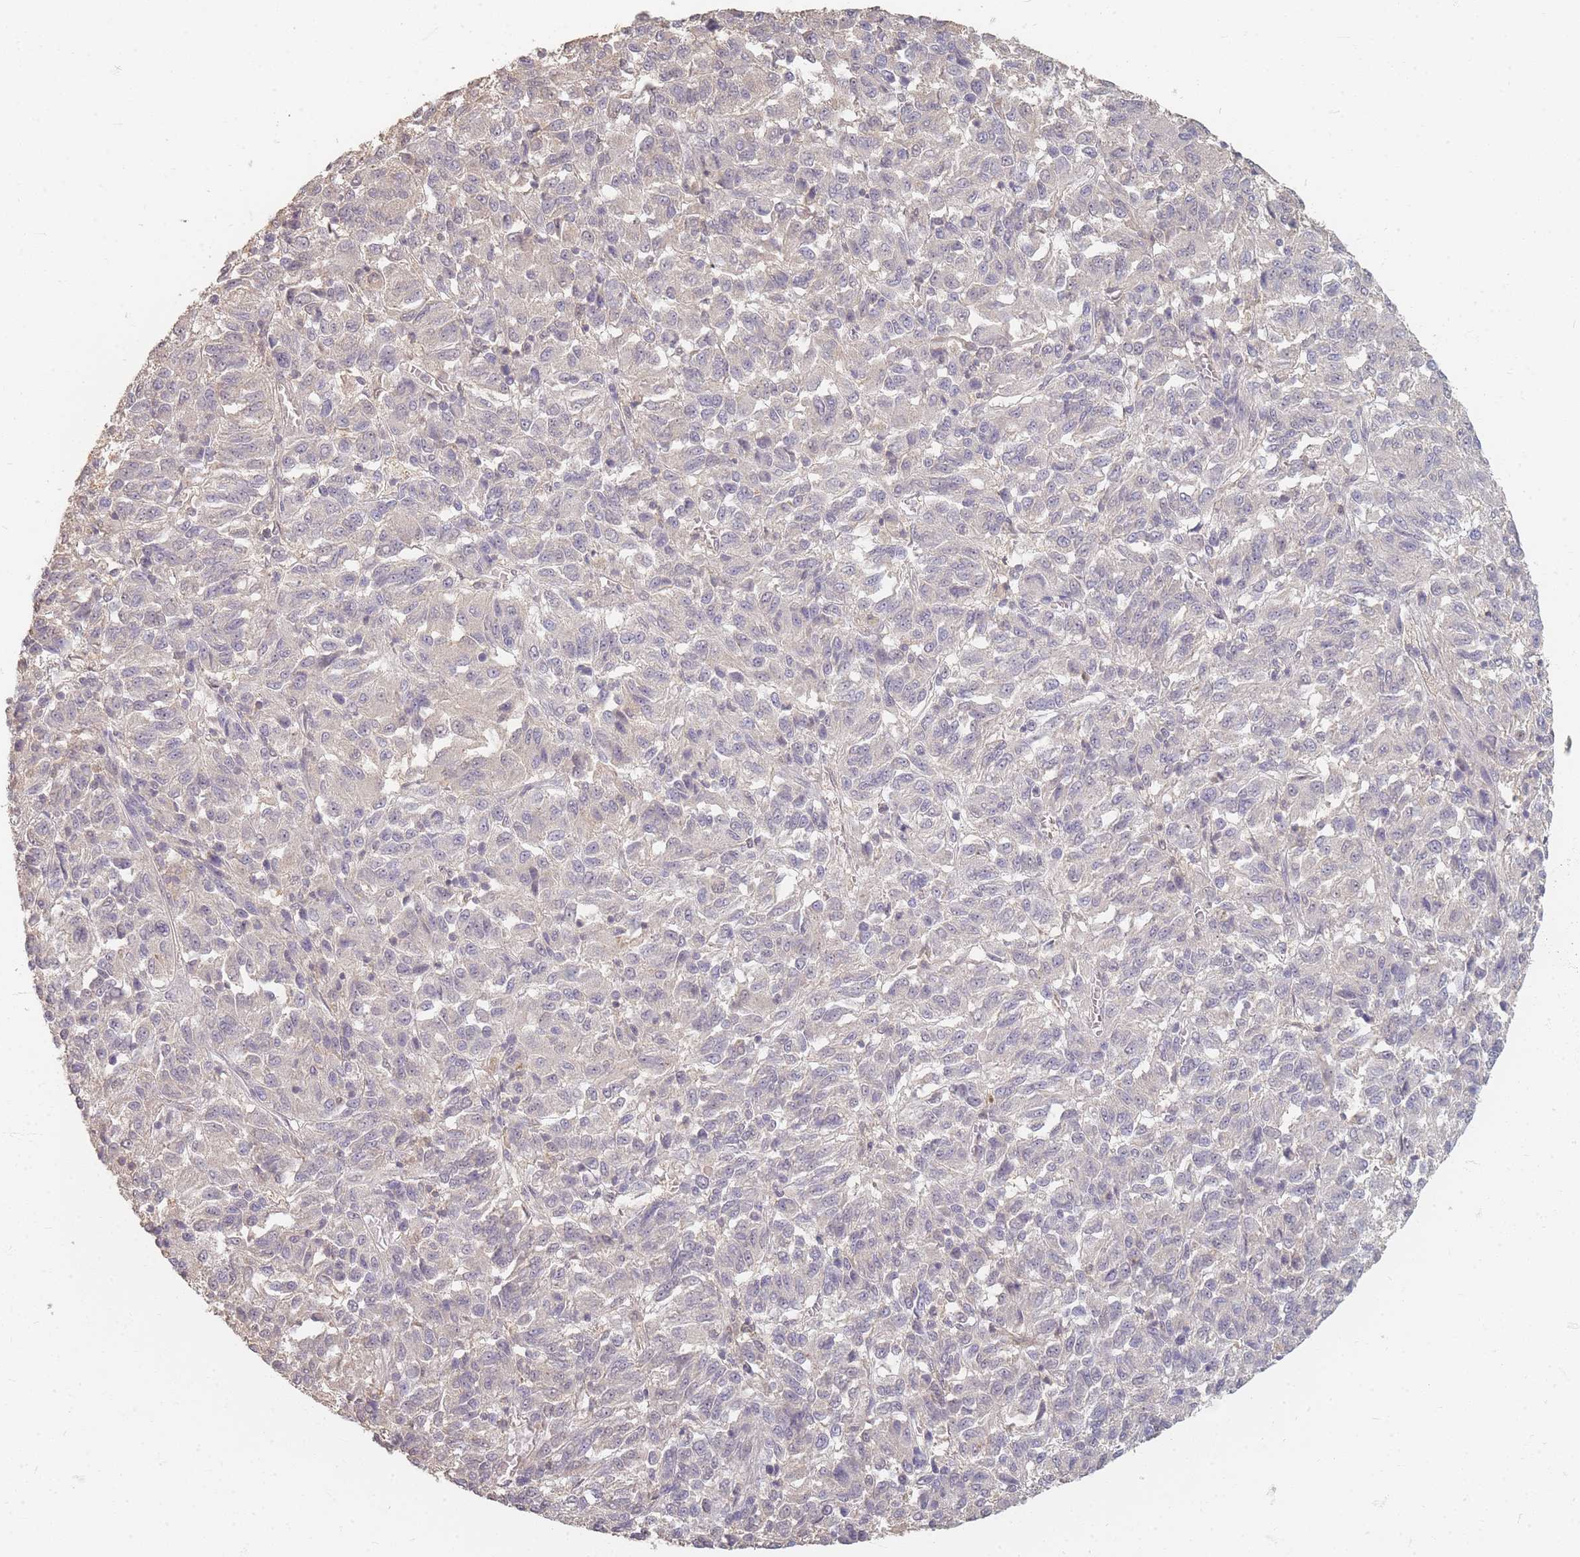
{"staining": {"intensity": "negative", "quantity": "none", "location": "none"}, "tissue": "melanoma", "cell_type": "Tumor cells", "image_type": "cancer", "snomed": [{"axis": "morphology", "description": "Malignant melanoma, Metastatic site"}, {"axis": "topography", "description": "Lung"}], "caption": "This is an IHC micrograph of melanoma. There is no positivity in tumor cells.", "gene": "RFTN1", "patient": {"sex": "male", "age": 64}}